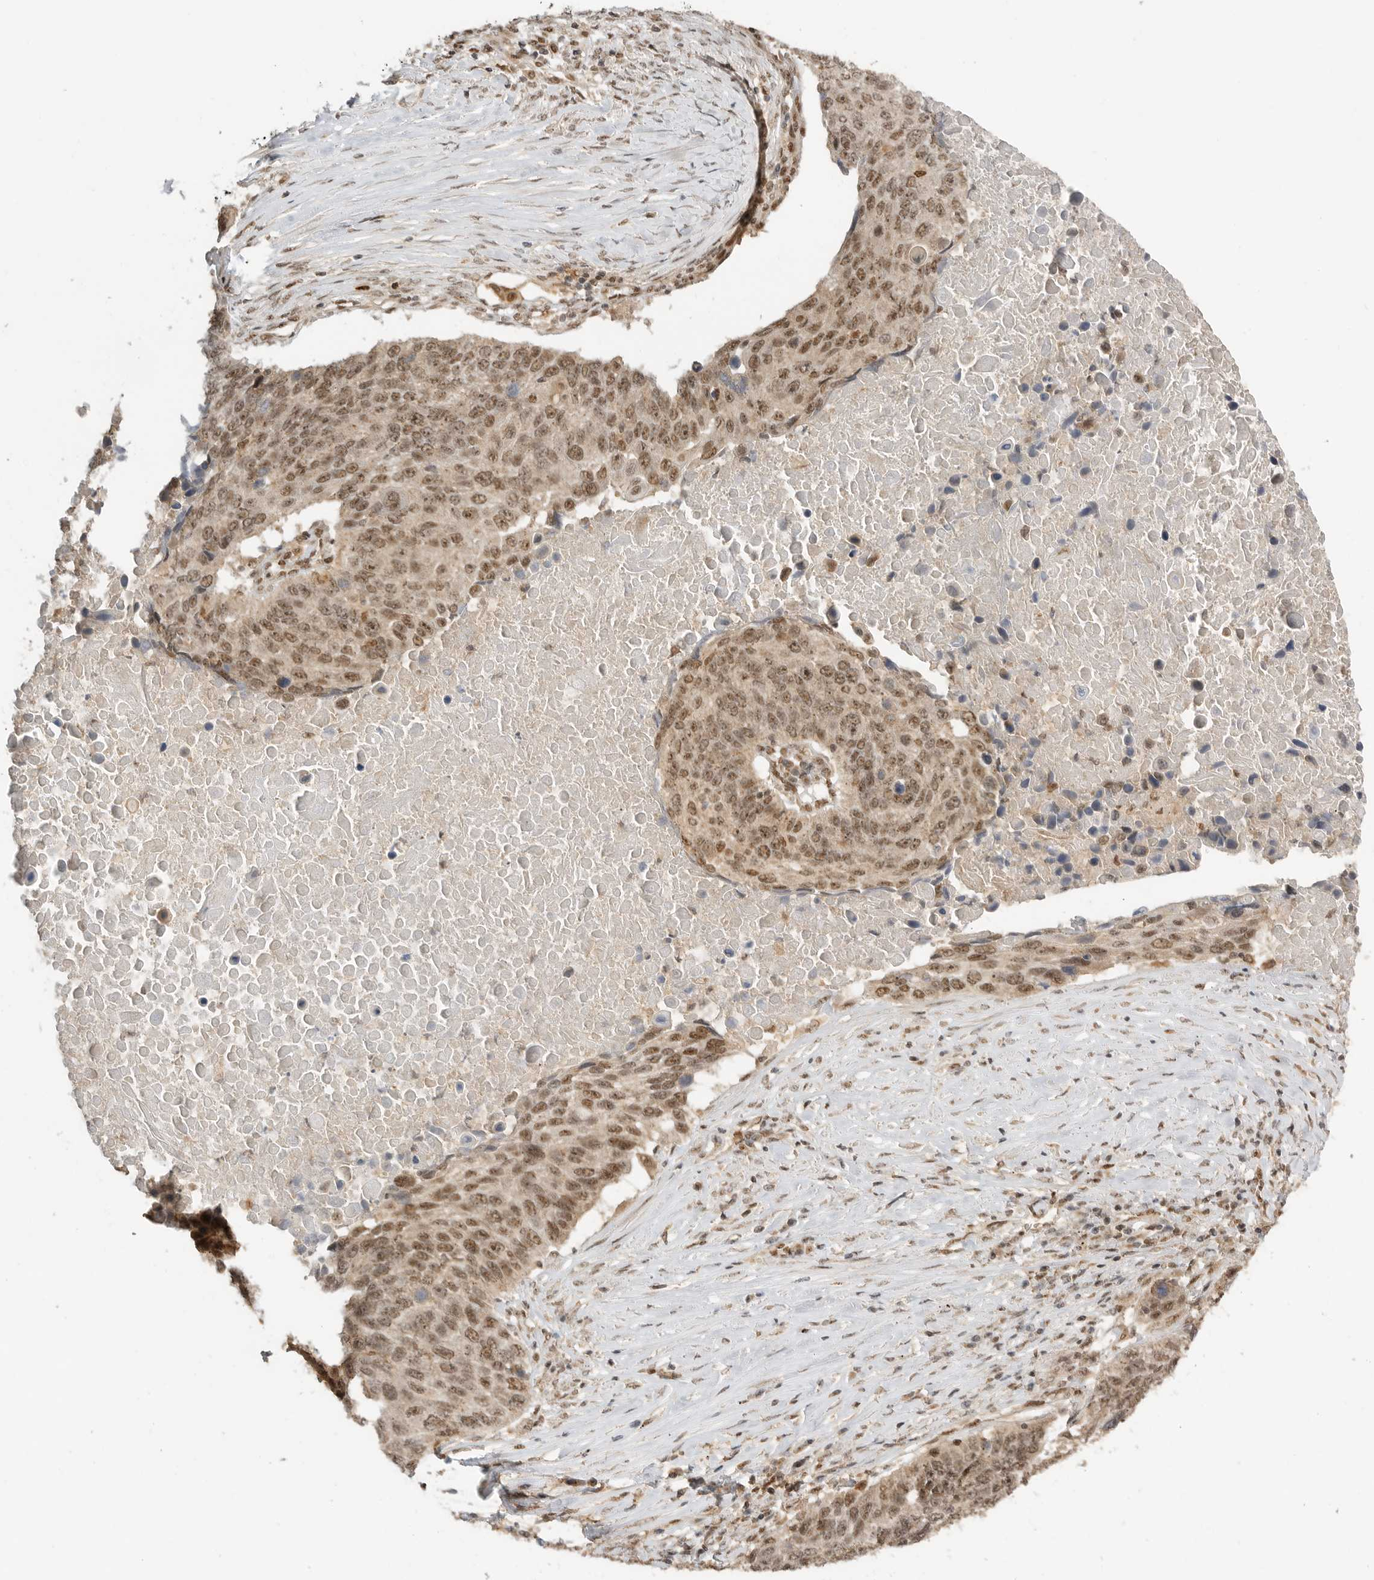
{"staining": {"intensity": "moderate", "quantity": ">75%", "location": "cytoplasmic/membranous,nuclear"}, "tissue": "lung cancer", "cell_type": "Tumor cells", "image_type": "cancer", "snomed": [{"axis": "morphology", "description": "Squamous cell carcinoma, NOS"}, {"axis": "topography", "description": "Lung"}], "caption": "Immunohistochemical staining of squamous cell carcinoma (lung) displays moderate cytoplasmic/membranous and nuclear protein positivity in approximately >75% of tumor cells.", "gene": "ALKAL1", "patient": {"sex": "male", "age": 66}}